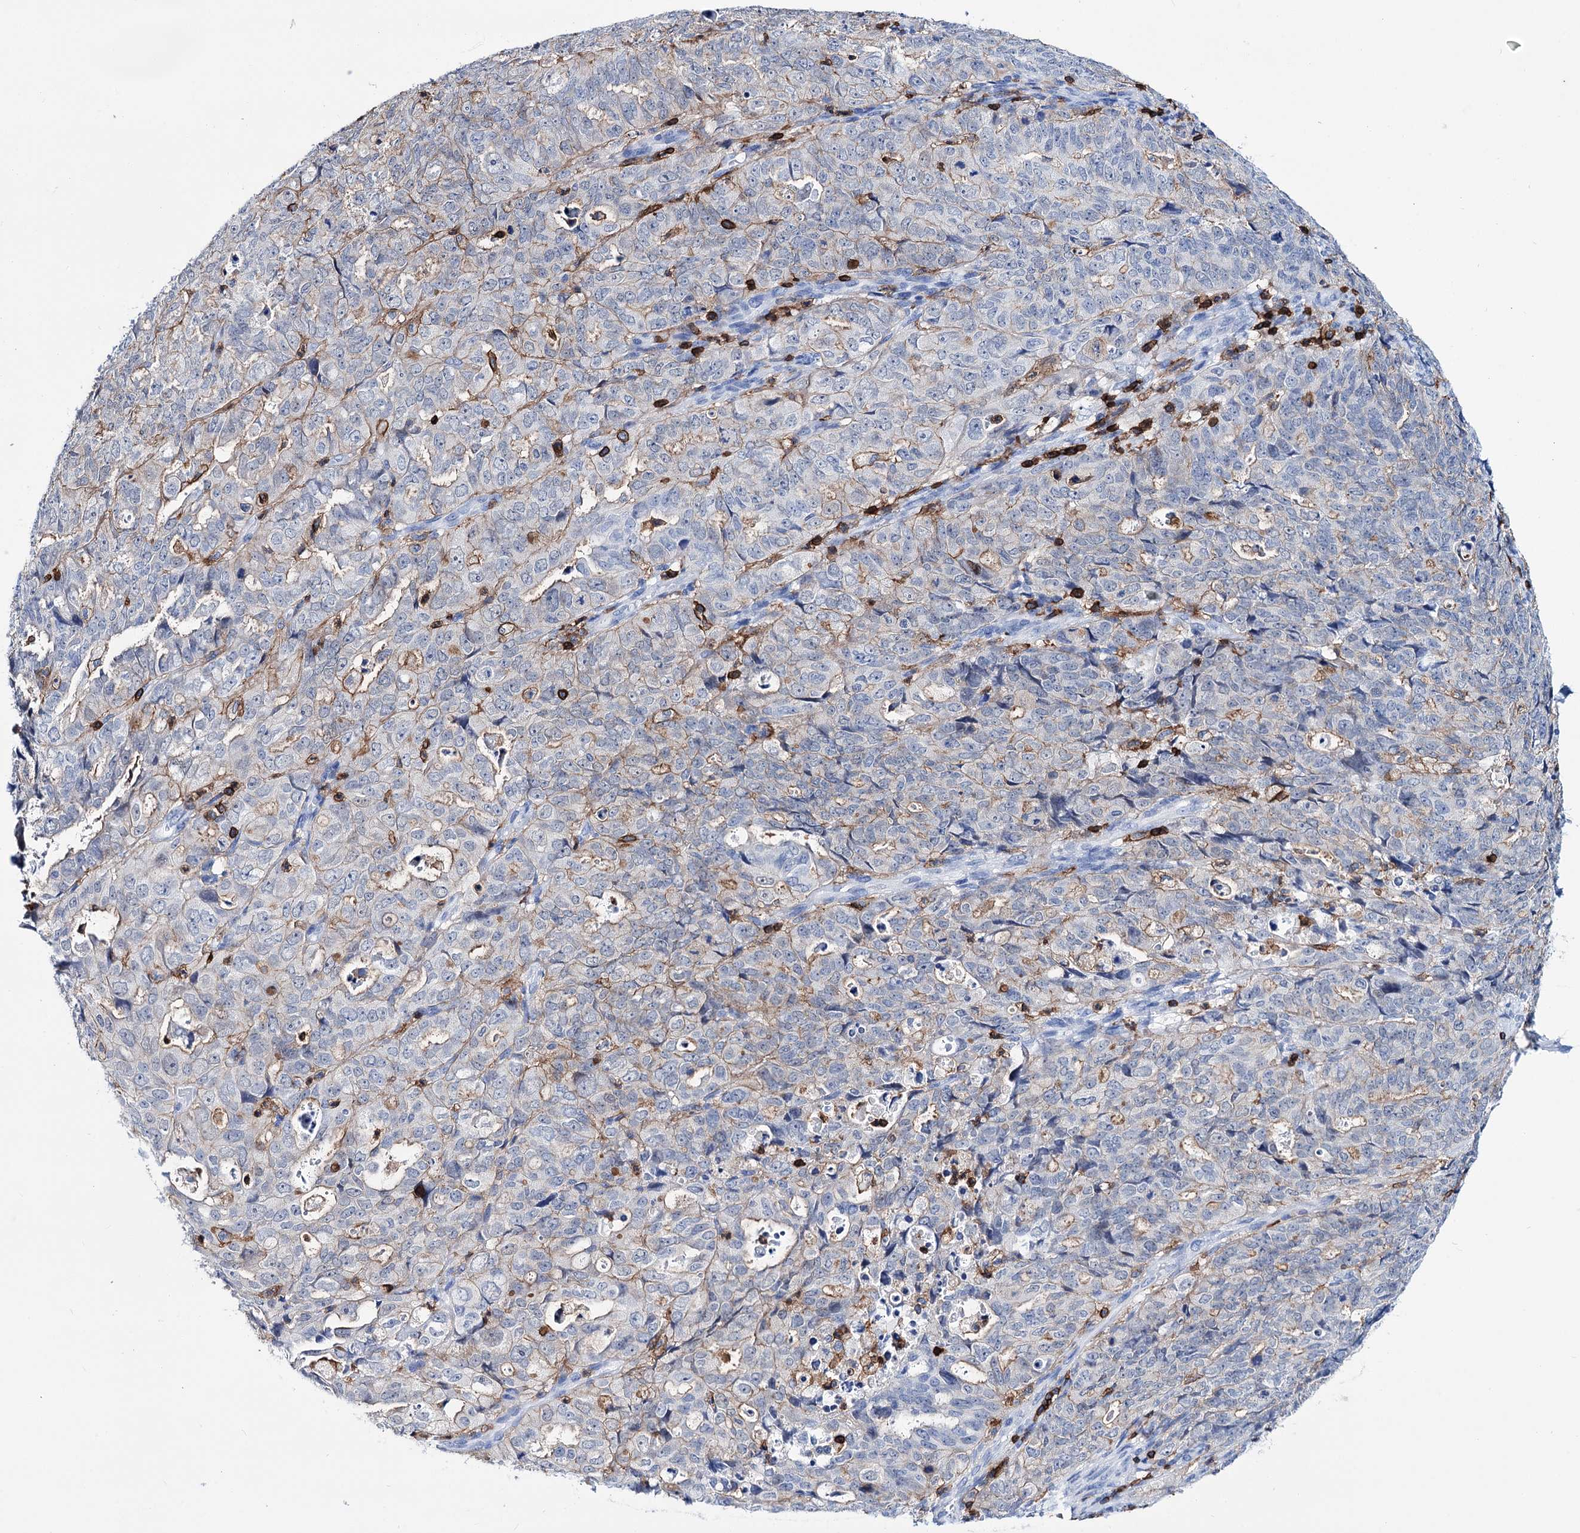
{"staining": {"intensity": "weak", "quantity": "25%-75%", "location": "cytoplasmic/membranous"}, "tissue": "endometrial cancer", "cell_type": "Tumor cells", "image_type": "cancer", "snomed": [{"axis": "morphology", "description": "Adenocarcinoma, NOS"}, {"axis": "topography", "description": "Endometrium"}], "caption": "Brown immunohistochemical staining in endometrial cancer exhibits weak cytoplasmic/membranous expression in approximately 25%-75% of tumor cells. (DAB = brown stain, brightfield microscopy at high magnification).", "gene": "DEF6", "patient": {"sex": "female", "age": 65}}